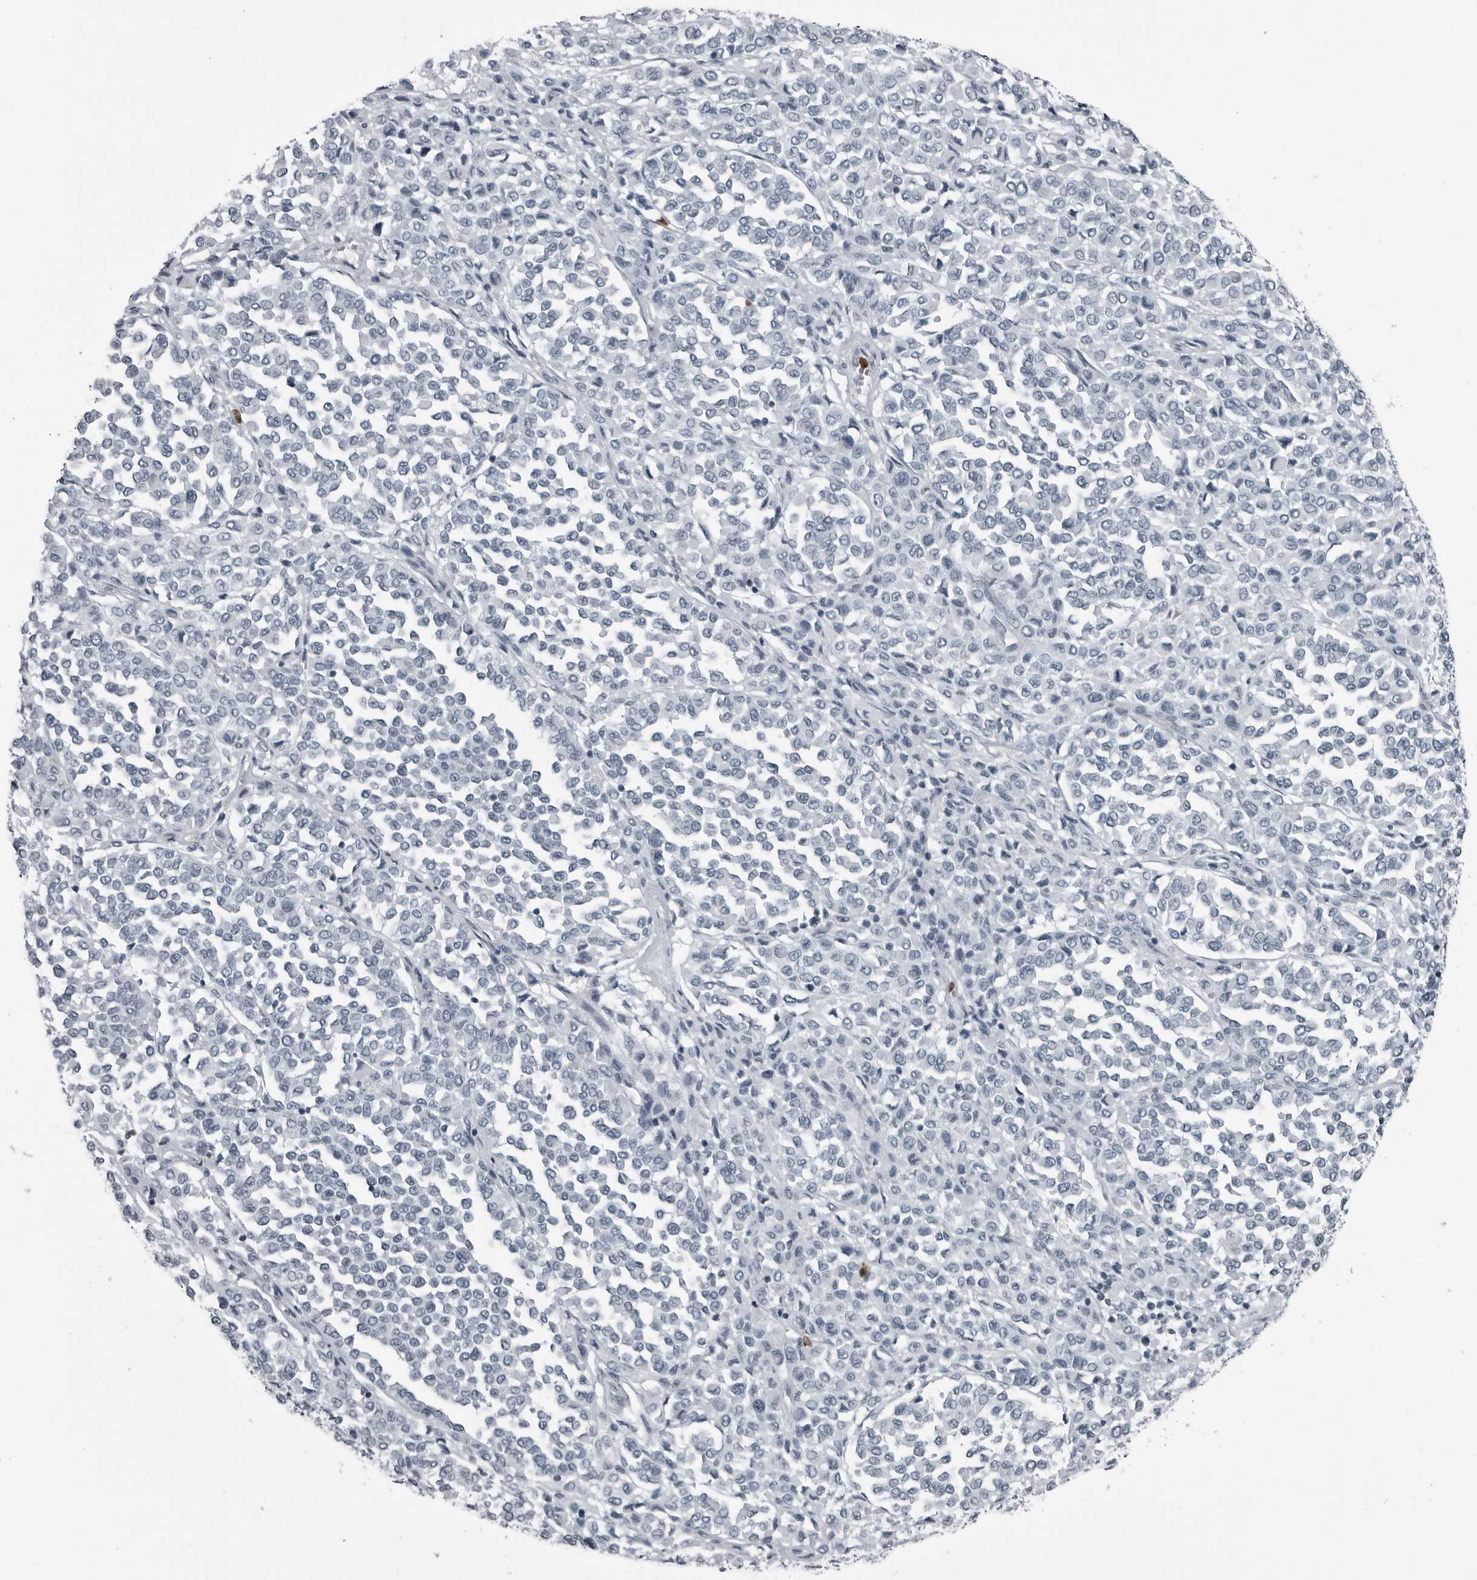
{"staining": {"intensity": "negative", "quantity": "none", "location": "none"}, "tissue": "melanoma", "cell_type": "Tumor cells", "image_type": "cancer", "snomed": [{"axis": "morphology", "description": "Malignant melanoma, Metastatic site"}, {"axis": "topography", "description": "Pancreas"}], "caption": "Histopathology image shows no significant protein staining in tumor cells of melanoma.", "gene": "RTCA", "patient": {"sex": "female", "age": 30}}